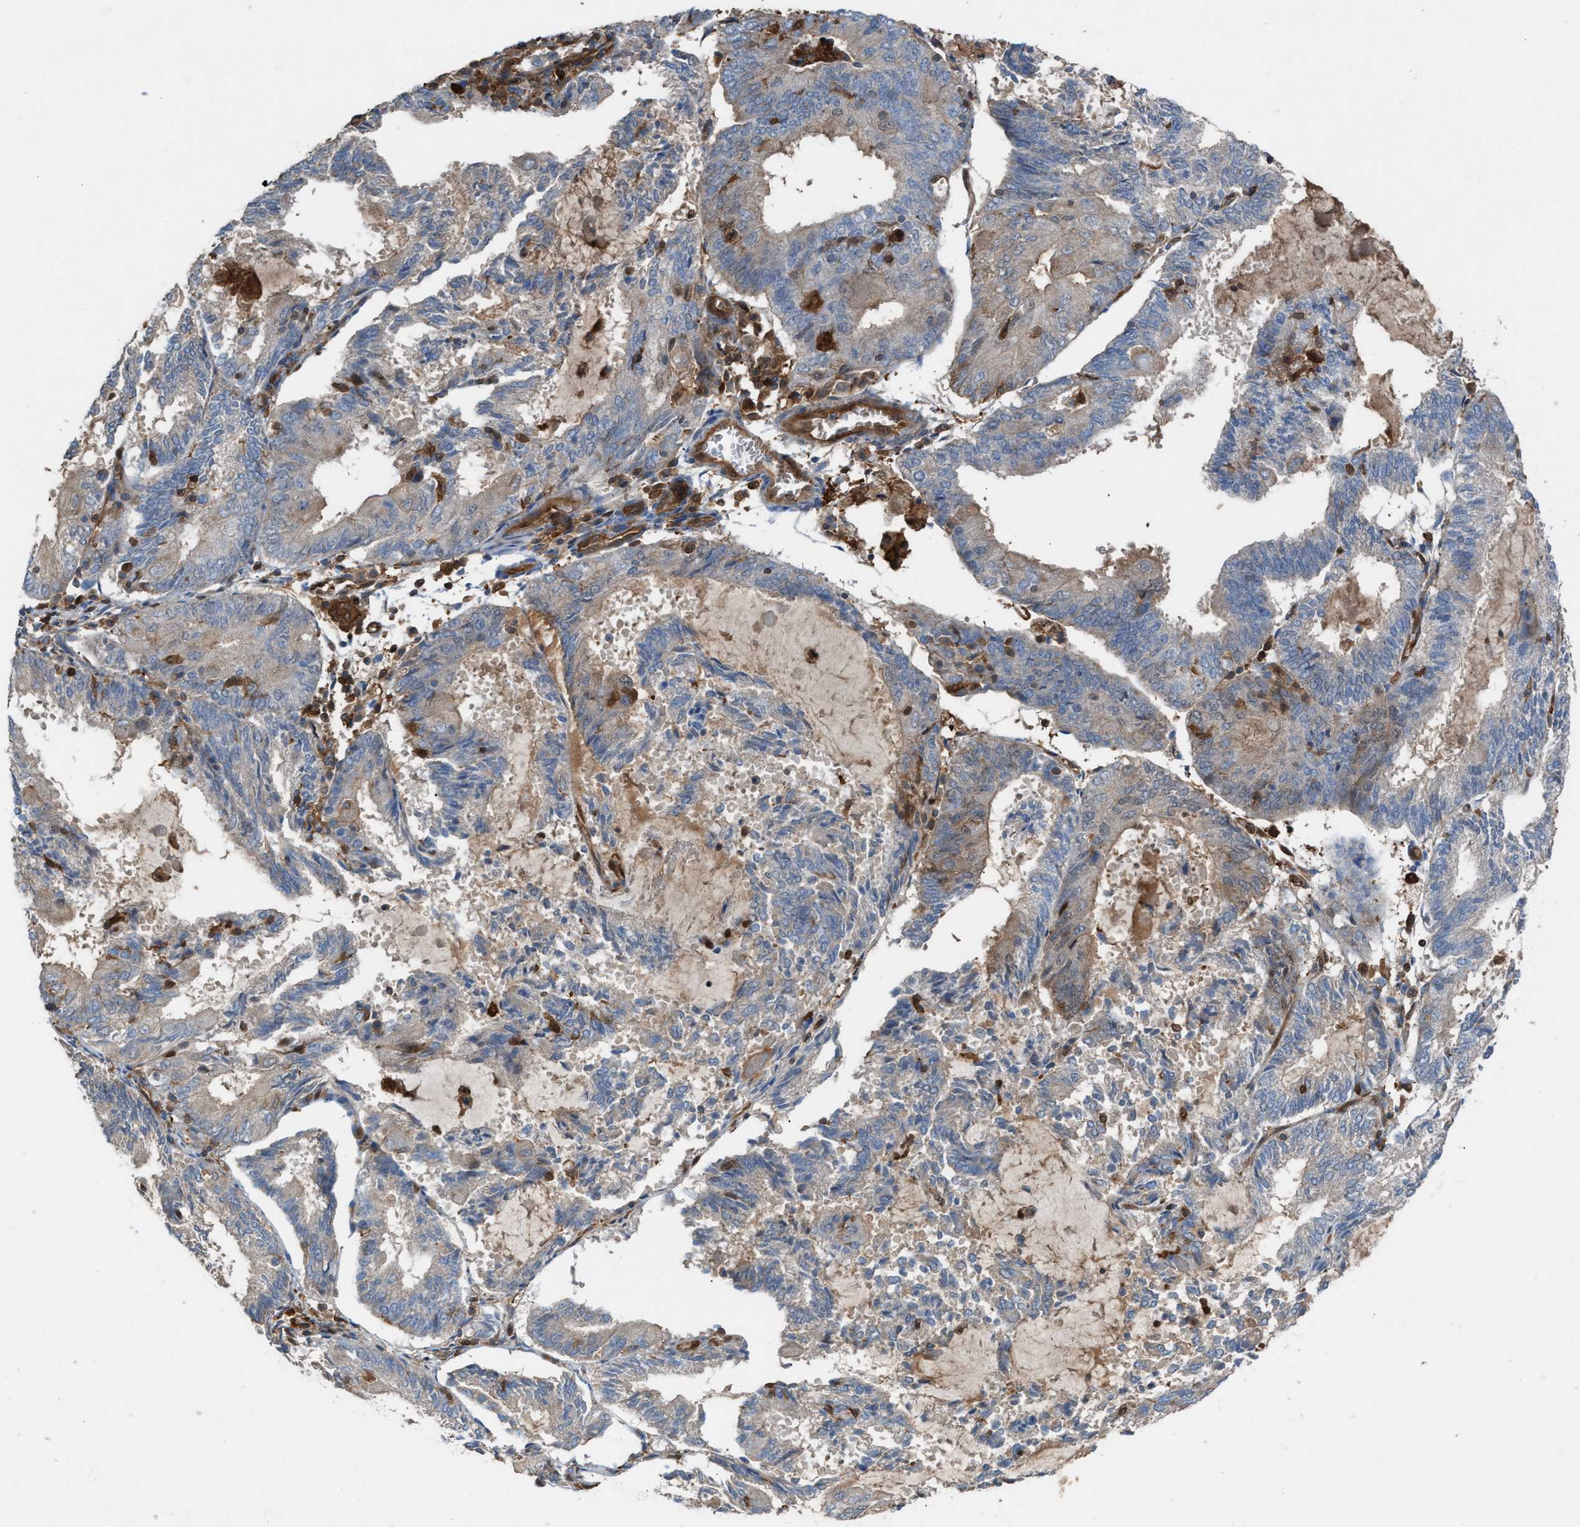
{"staining": {"intensity": "weak", "quantity": "<25%", "location": "cytoplasmic/membranous"}, "tissue": "endometrial cancer", "cell_type": "Tumor cells", "image_type": "cancer", "snomed": [{"axis": "morphology", "description": "Adenocarcinoma, NOS"}, {"axis": "topography", "description": "Endometrium"}], "caption": "Tumor cells are negative for protein expression in human adenocarcinoma (endometrial). (Immunohistochemistry, brightfield microscopy, high magnification).", "gene": "TPK1", "patient": {"sex": "female", "age": 81}}